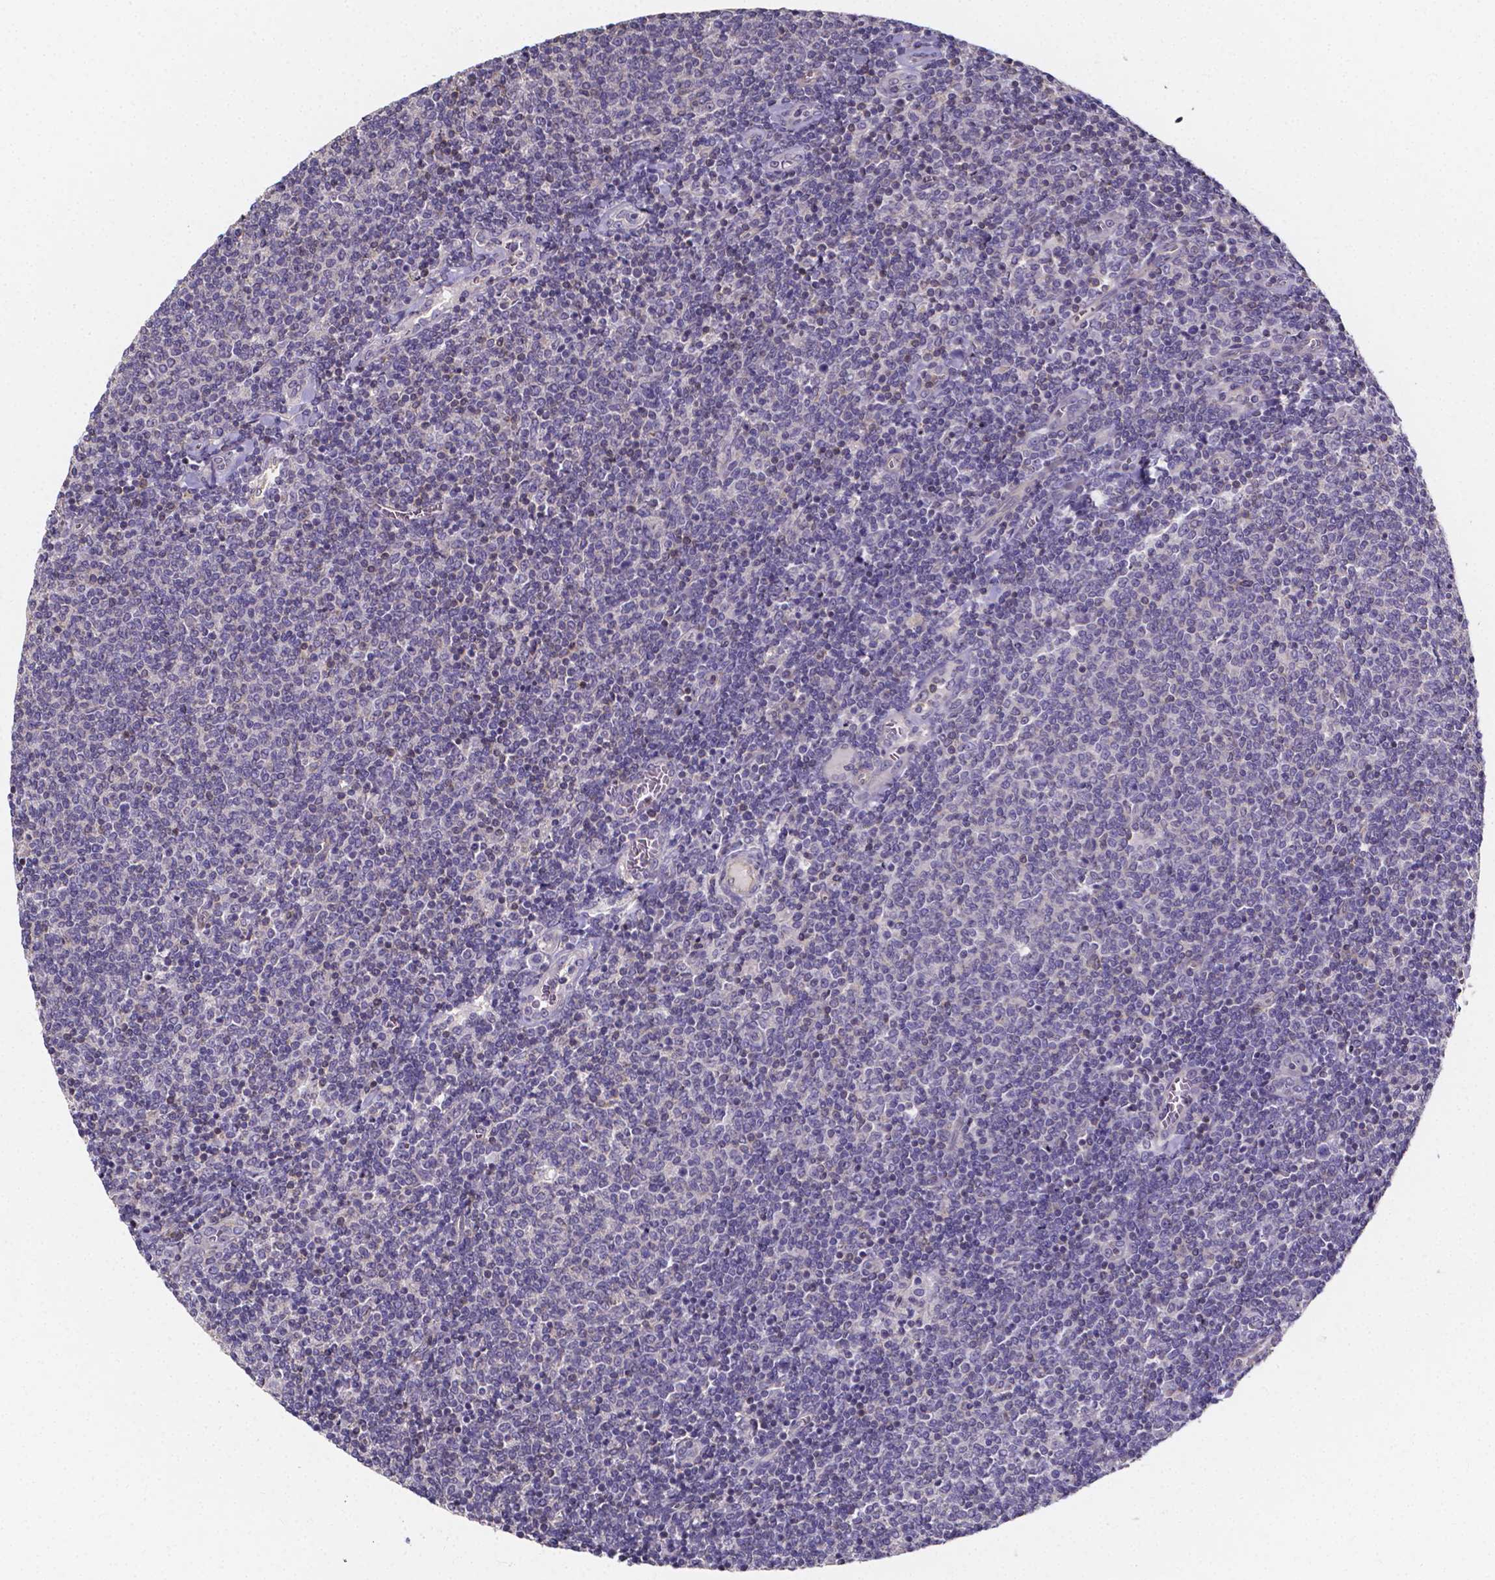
{"staining": {"intensity": "negative", "quantity": "none", "location": "none"}, "tissue": "lymphoma", "cell_type": "Tumor cells", "image_type": "cancer", "snomed": [{"axis": "morphology", "description": "Malignant lymphoma, non-Hodgkin's type, Low grade"}, {"axis": "topography", "description": "Lymph node"}], "caption": "Tumor cells are negative for brown protein staining in lymphoma.", "gene": "THEMIS", "patient": {"sex": "male", "age": 52}}